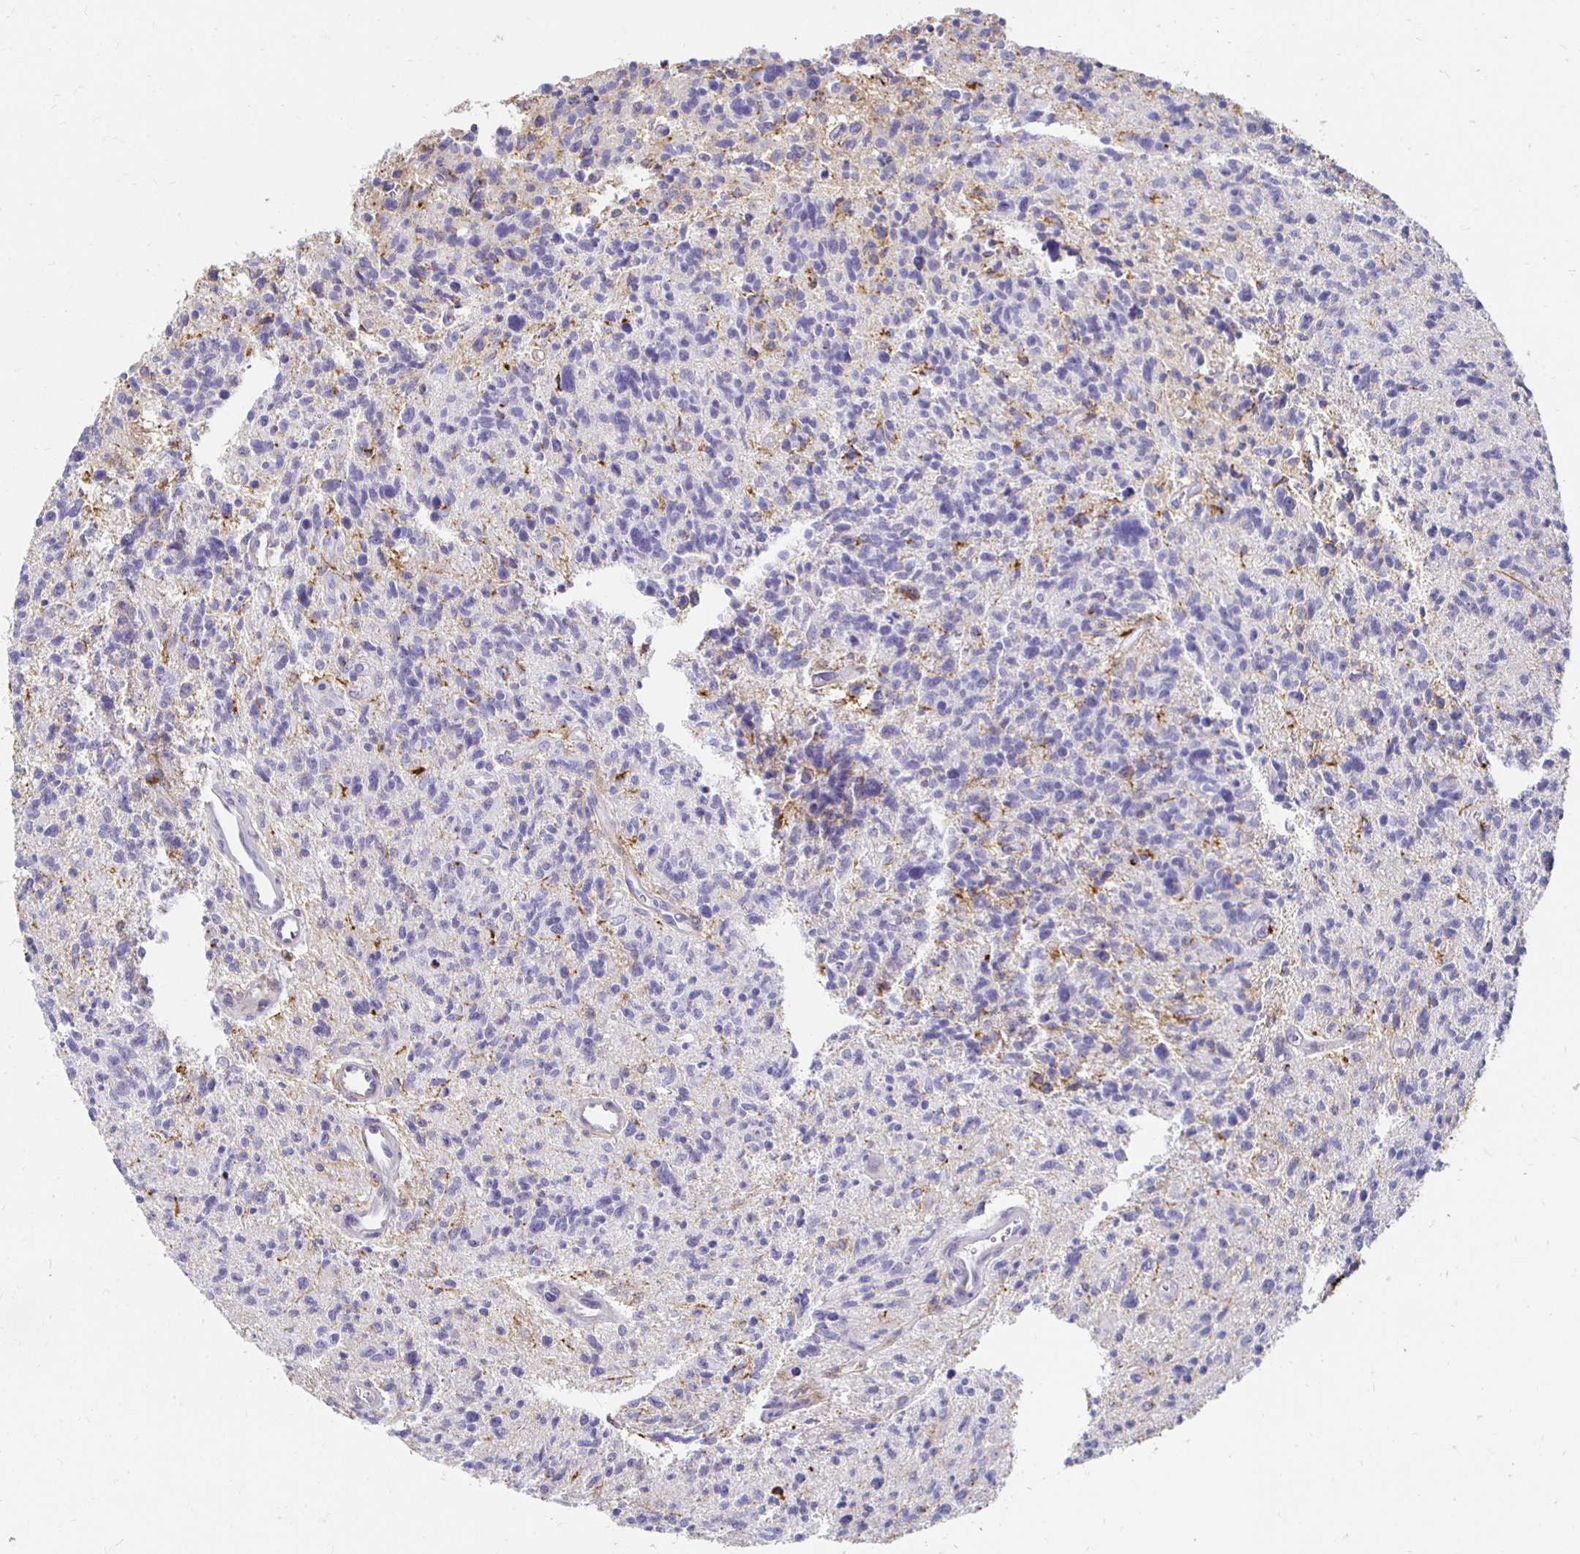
{"staining": {"intensity": "negative", "quantity": "none", "location": "none"}, "tissue": "glioma", "cell_type": "Tumor cells", "image_type": "cancer", "snomed": [{"axis": "morphology", "description": "Glioma, malignant, High grade"}, {"axis": "topography", "description": "Brain"}], "caption": "Tumor cells show no significant expression in malignant high-grade glioma.", "gene": "TAS1R3", "patient": {"sex": "male", "age": 29}}